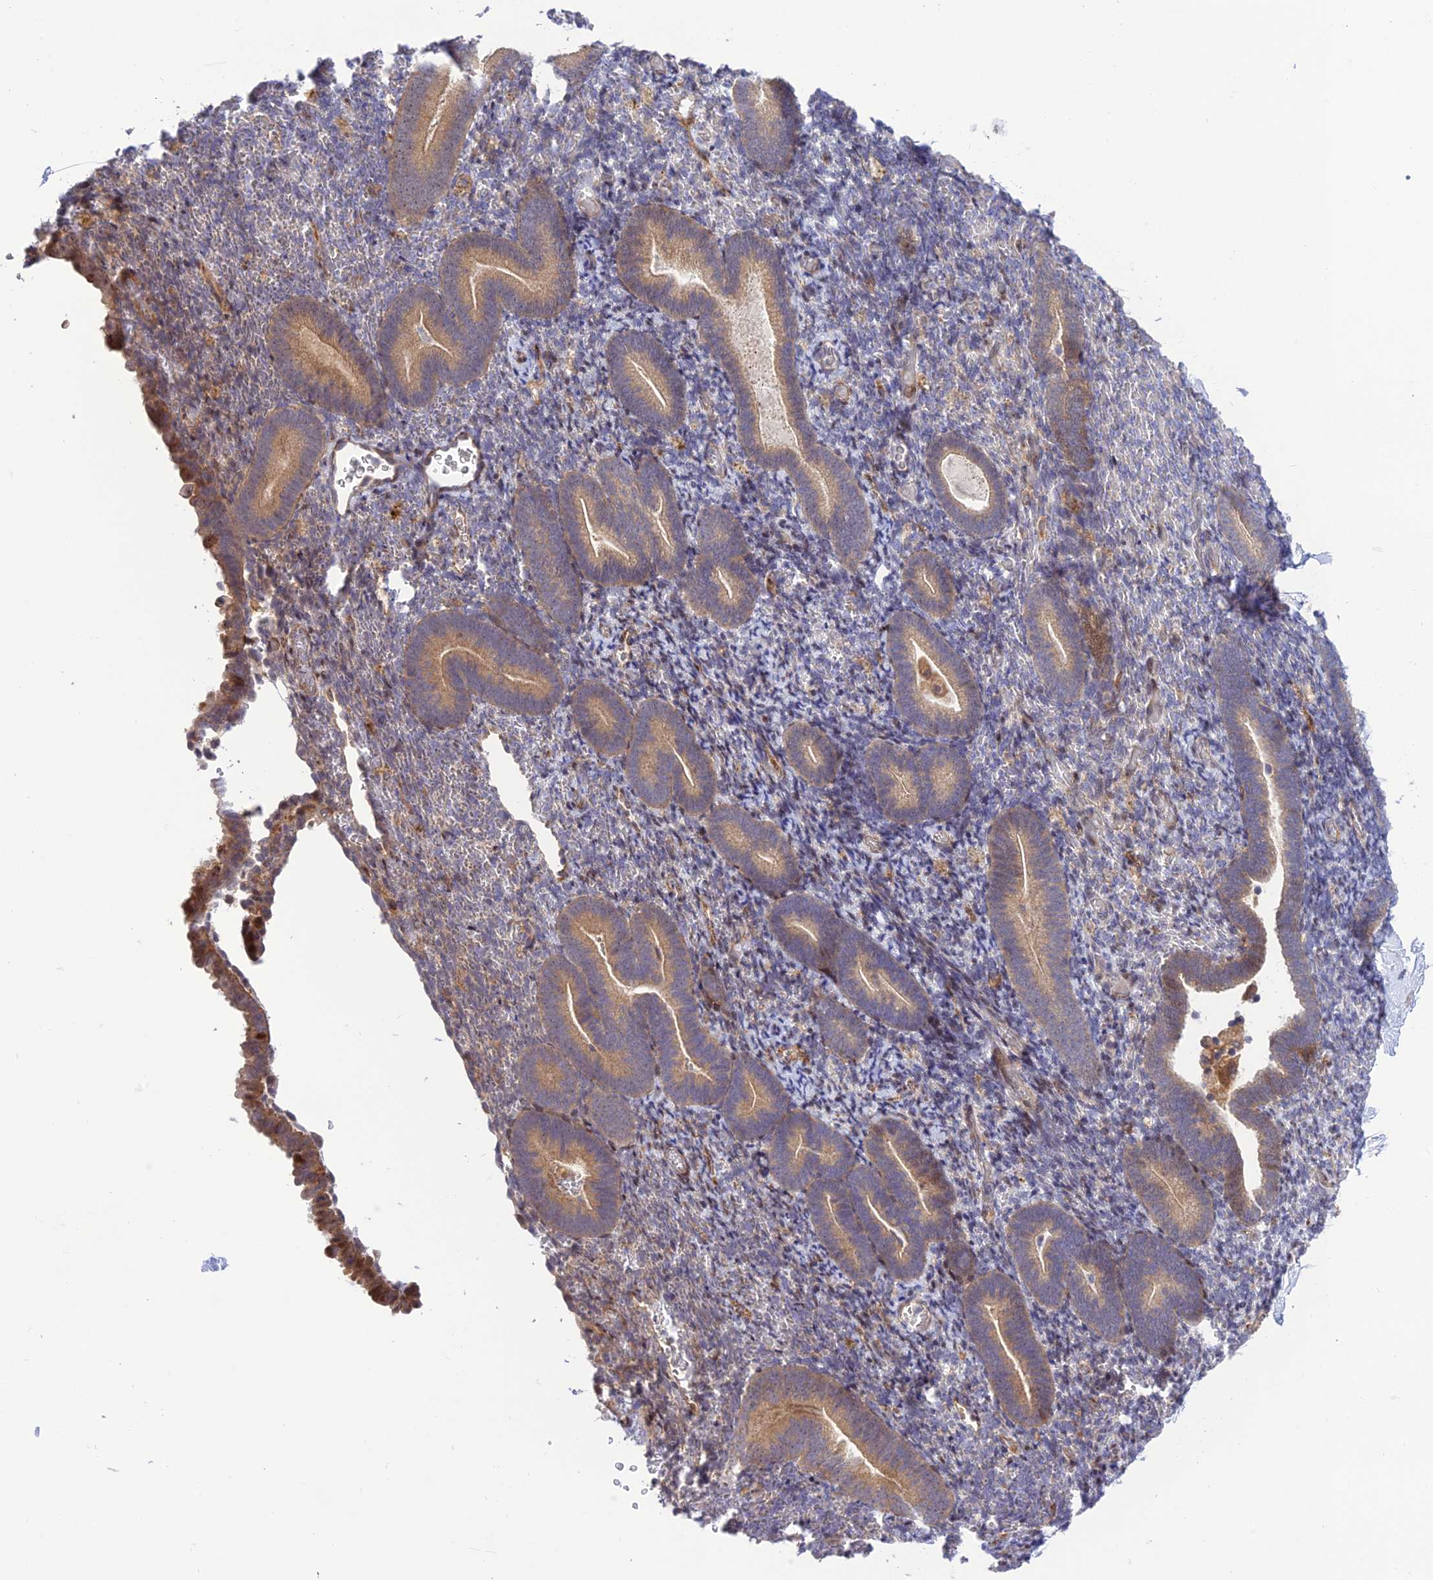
{"staining": {"intensity": "negative", "quantity": "none", "location": "none"}, "tissue": "endometrium", "cell_type": "Cells in endometrial stroma", "image_type": "normal", "snomed": [{"axis": "morphology", "description": "Normal tissue, NOS"}, {"axis": "topography", "description": "Endometrium"}], "caption": "DAB immunohistochemical staining of benign endometrium demonstrates no significant expression in cells in endometrial stroma.", "gene": "ZNF584", "patient": {"sex": "female", "age": 51}}